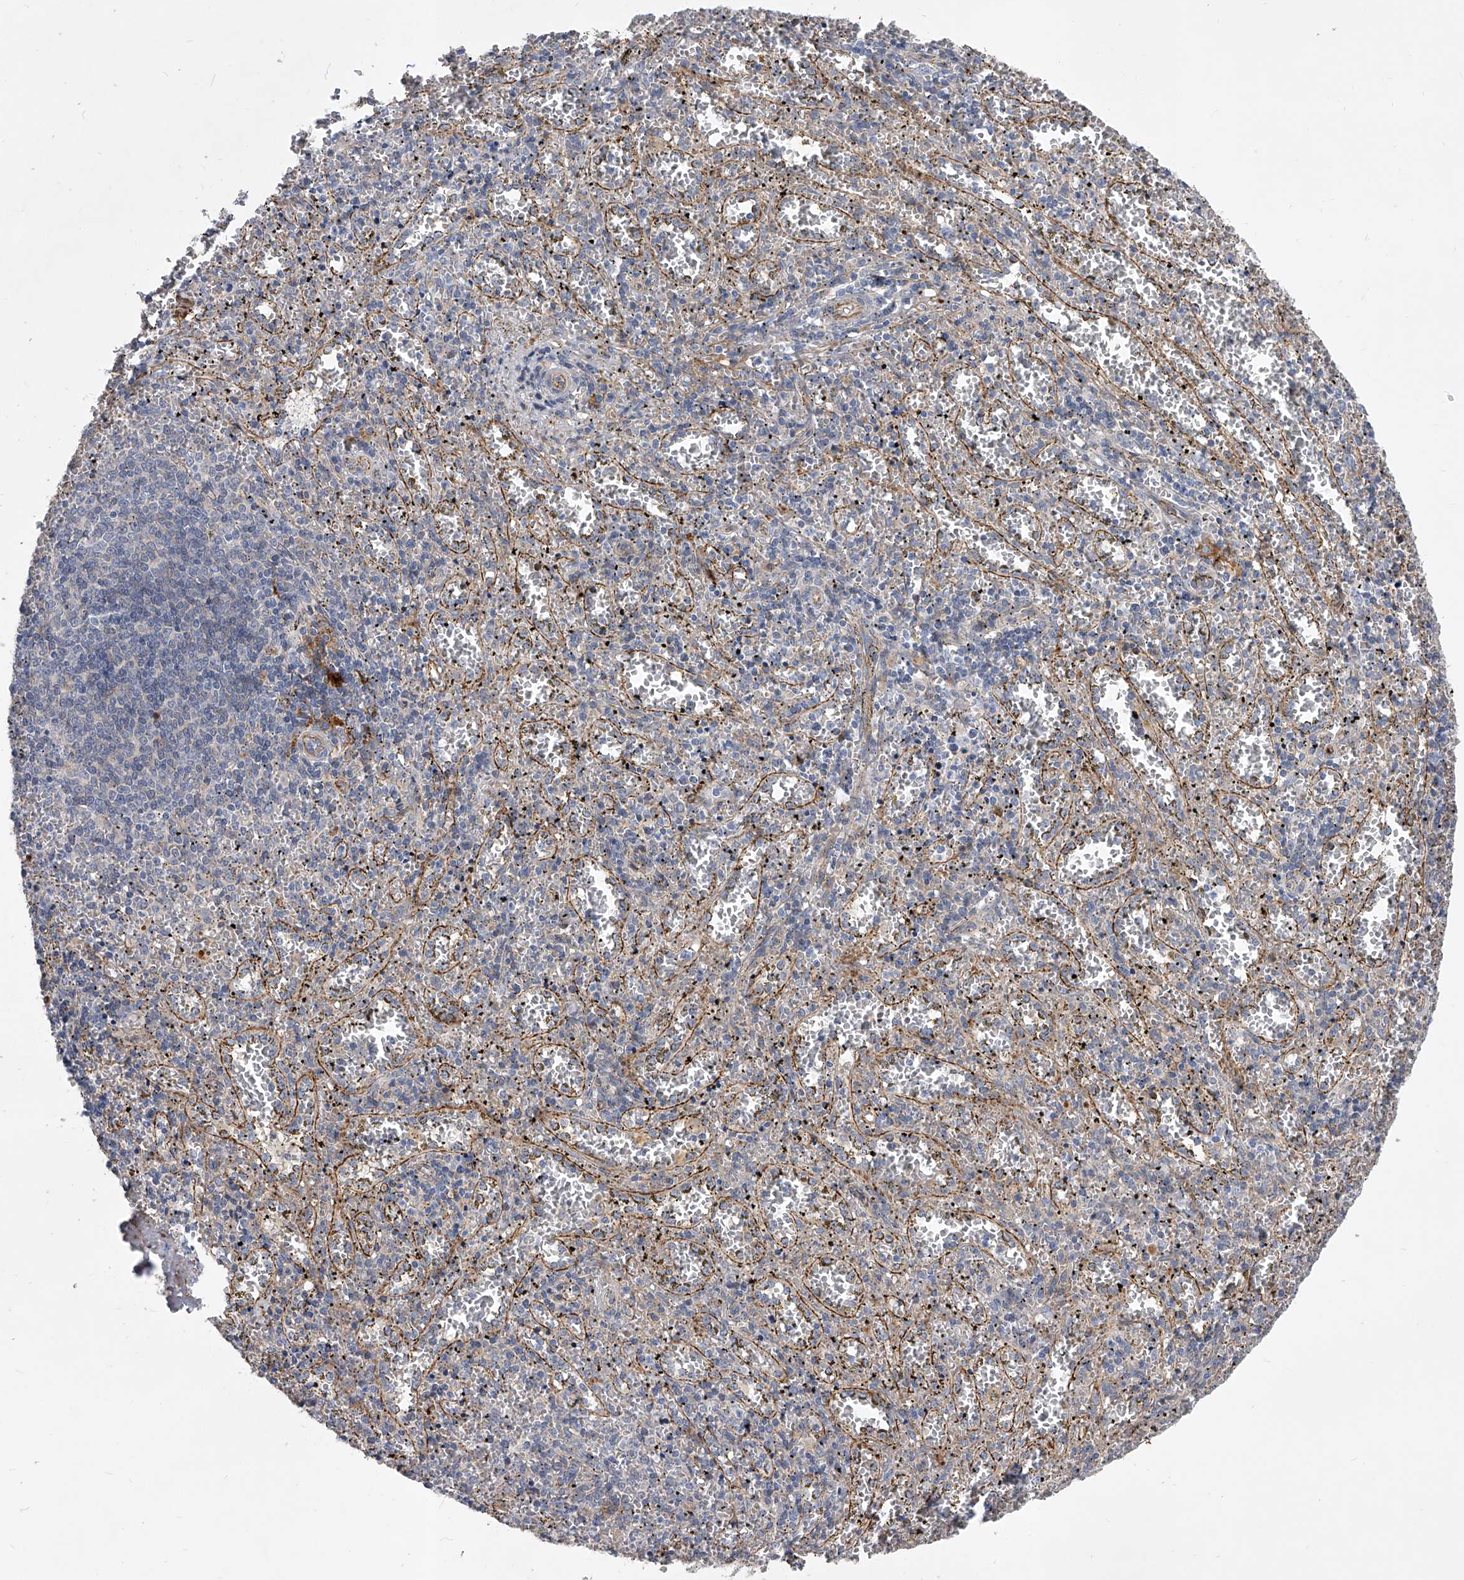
{"staining": {"intensity": "negative", "quantity": "none", "location": "none"}, "tissue": "spleen", "cell_type": "Cells in red pulp", "image_type": "normal", "snomed": [{"axis": "morphology", "description": "Normal tissue, NOS"}, {"axis": "topography", "description": "Spleen"}], "caption": "Immunohistochemical staining of normal human spleen reveals no significant staining in cells in red pulp.", "gene": "ENSG00000250424", "patient": {"sex": "male", "age": 11}}